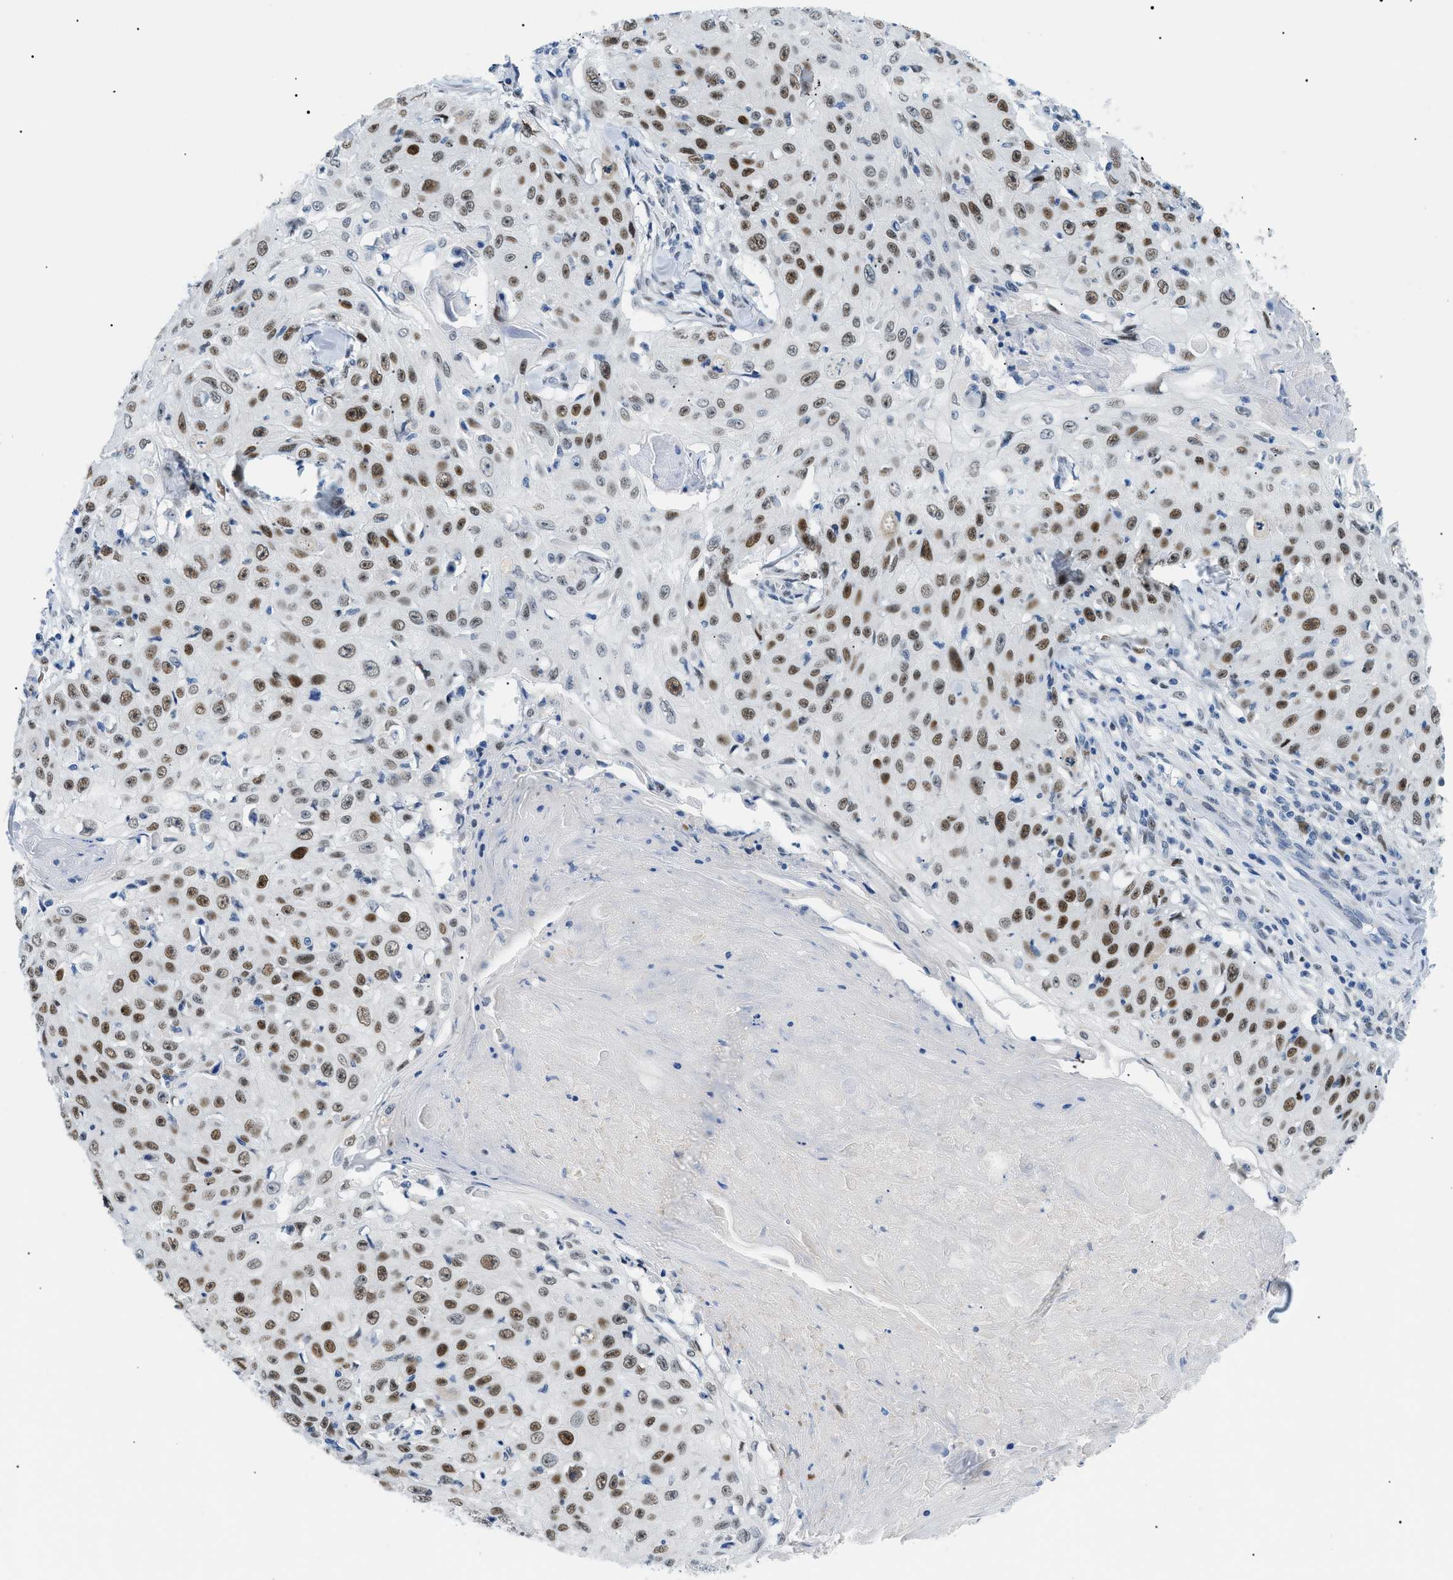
{"staining": {"intensity": "moderate", "quantity": ">75%", "location": "nuclear"}, "tissue": "skin cancer", "cell_type": "Tumor cells", "image_type": "cancer", "snomed": [{"axis": "morphology", "description": "Squamous cell carcinoma, NOS"}, {"axis": "topography", "description": "Skin"}], "caption": "Skin squamous cell carcinoma stained with DAB (3,3'-diaminobenzidine) IHC demonstrates medium levels of moderate nuclear positivity in about >75% of tumor cells.", "gene": "SMARCC1", "patient": {"sex": "male", "age": 86}}